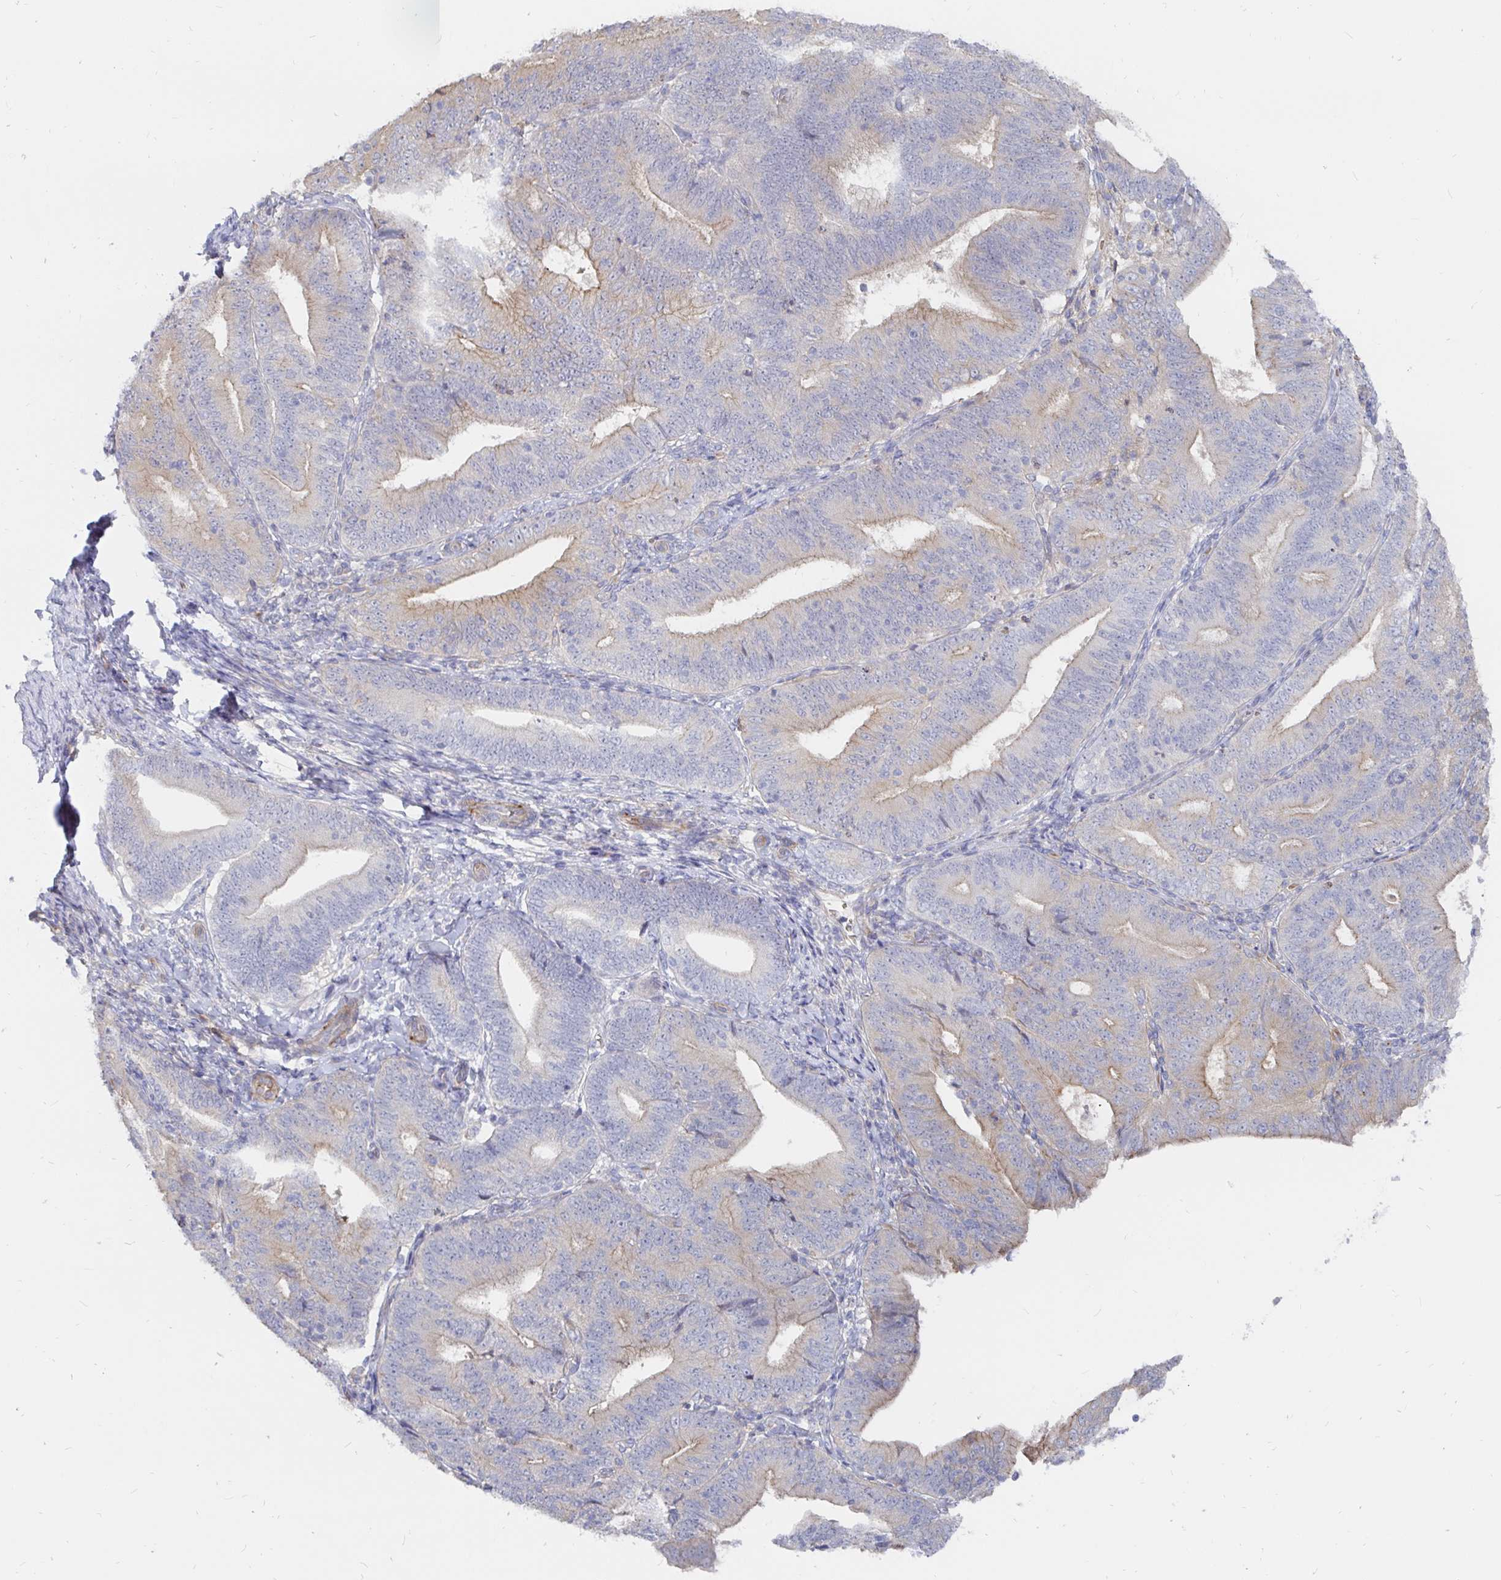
{"staining": {"intensity": "weak", "quantity": "25%-75%", "location": "cytoplasmic/membranous"}, "tissue": "endometrial cancer", "cell_type": "Tumor cells", "image_type": "cancer", "snomed": [{"axis": "morphology", "description": "Adenocarcinoma, NOS"}, {"axis": "topography", "description": "Endometrium"}], "caption": "A micrograph of endometrial cancer stained for a protein exhibits weak cytoplasmic/membranous brown staining in tumor cells.", "gene": "KCTD19", "patient": {"sex": "female", "age": 70}}